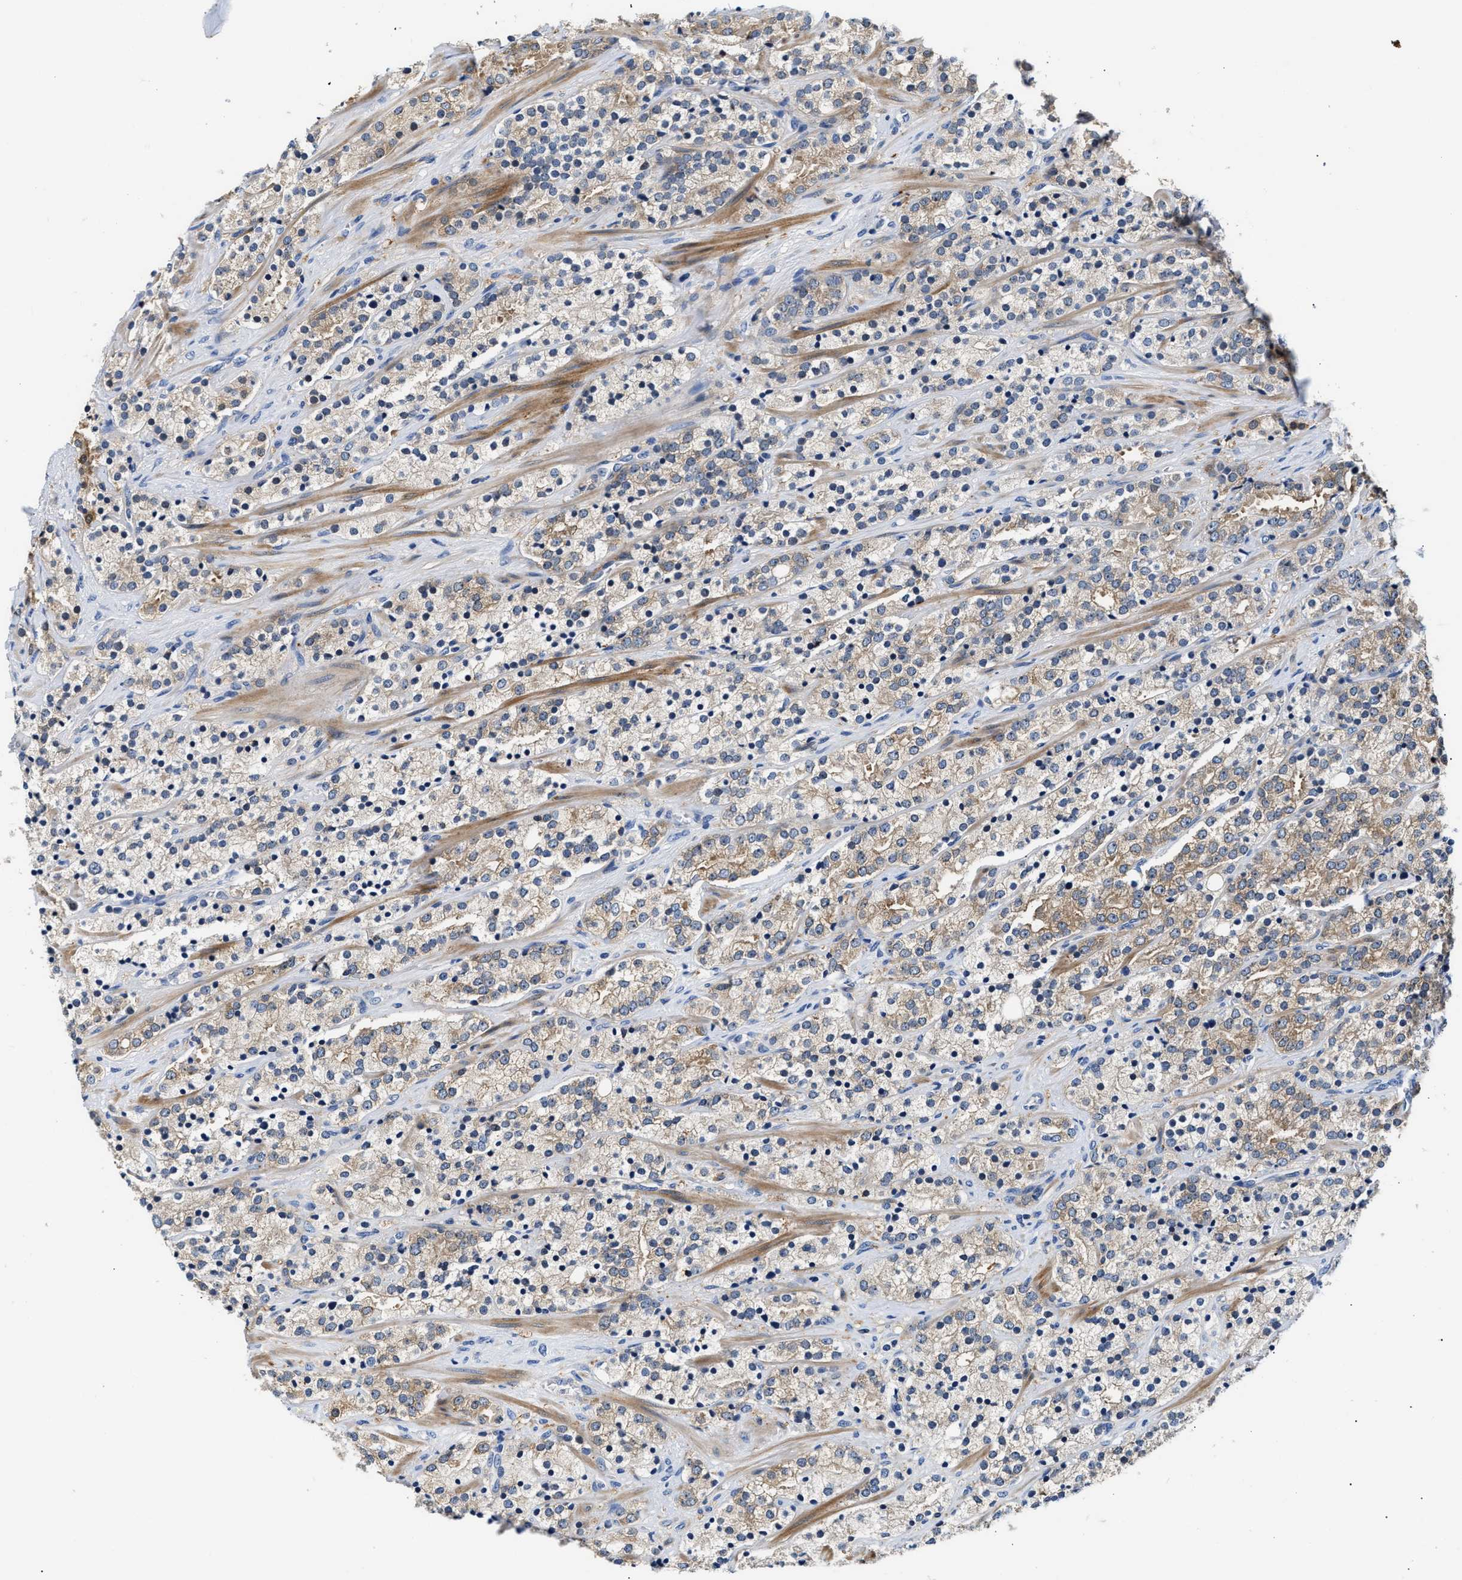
{"staining": {"intensity": "moderate", "quantity": ">75%", "location": "cytoplasmic/membranous"}, "tissue": "prostate cancer", "cell_type": "Tumor cells", "image_type": "cancer", "snomed": [{"axis": "morphology", "description": "Adenocarcinoma, High grade"}, {"axis": "topography", "description": "Prostate"}], "caption": "IHC micrograph of prostate adenocarcinoma (high-grade) stained for a protein (brown), which displays medium levels of moderate cytoplasmic/membranous staining in about >75% of tumor cells.", "gene": "TUT7", "patient": {"sex": "male", "age": 71}}